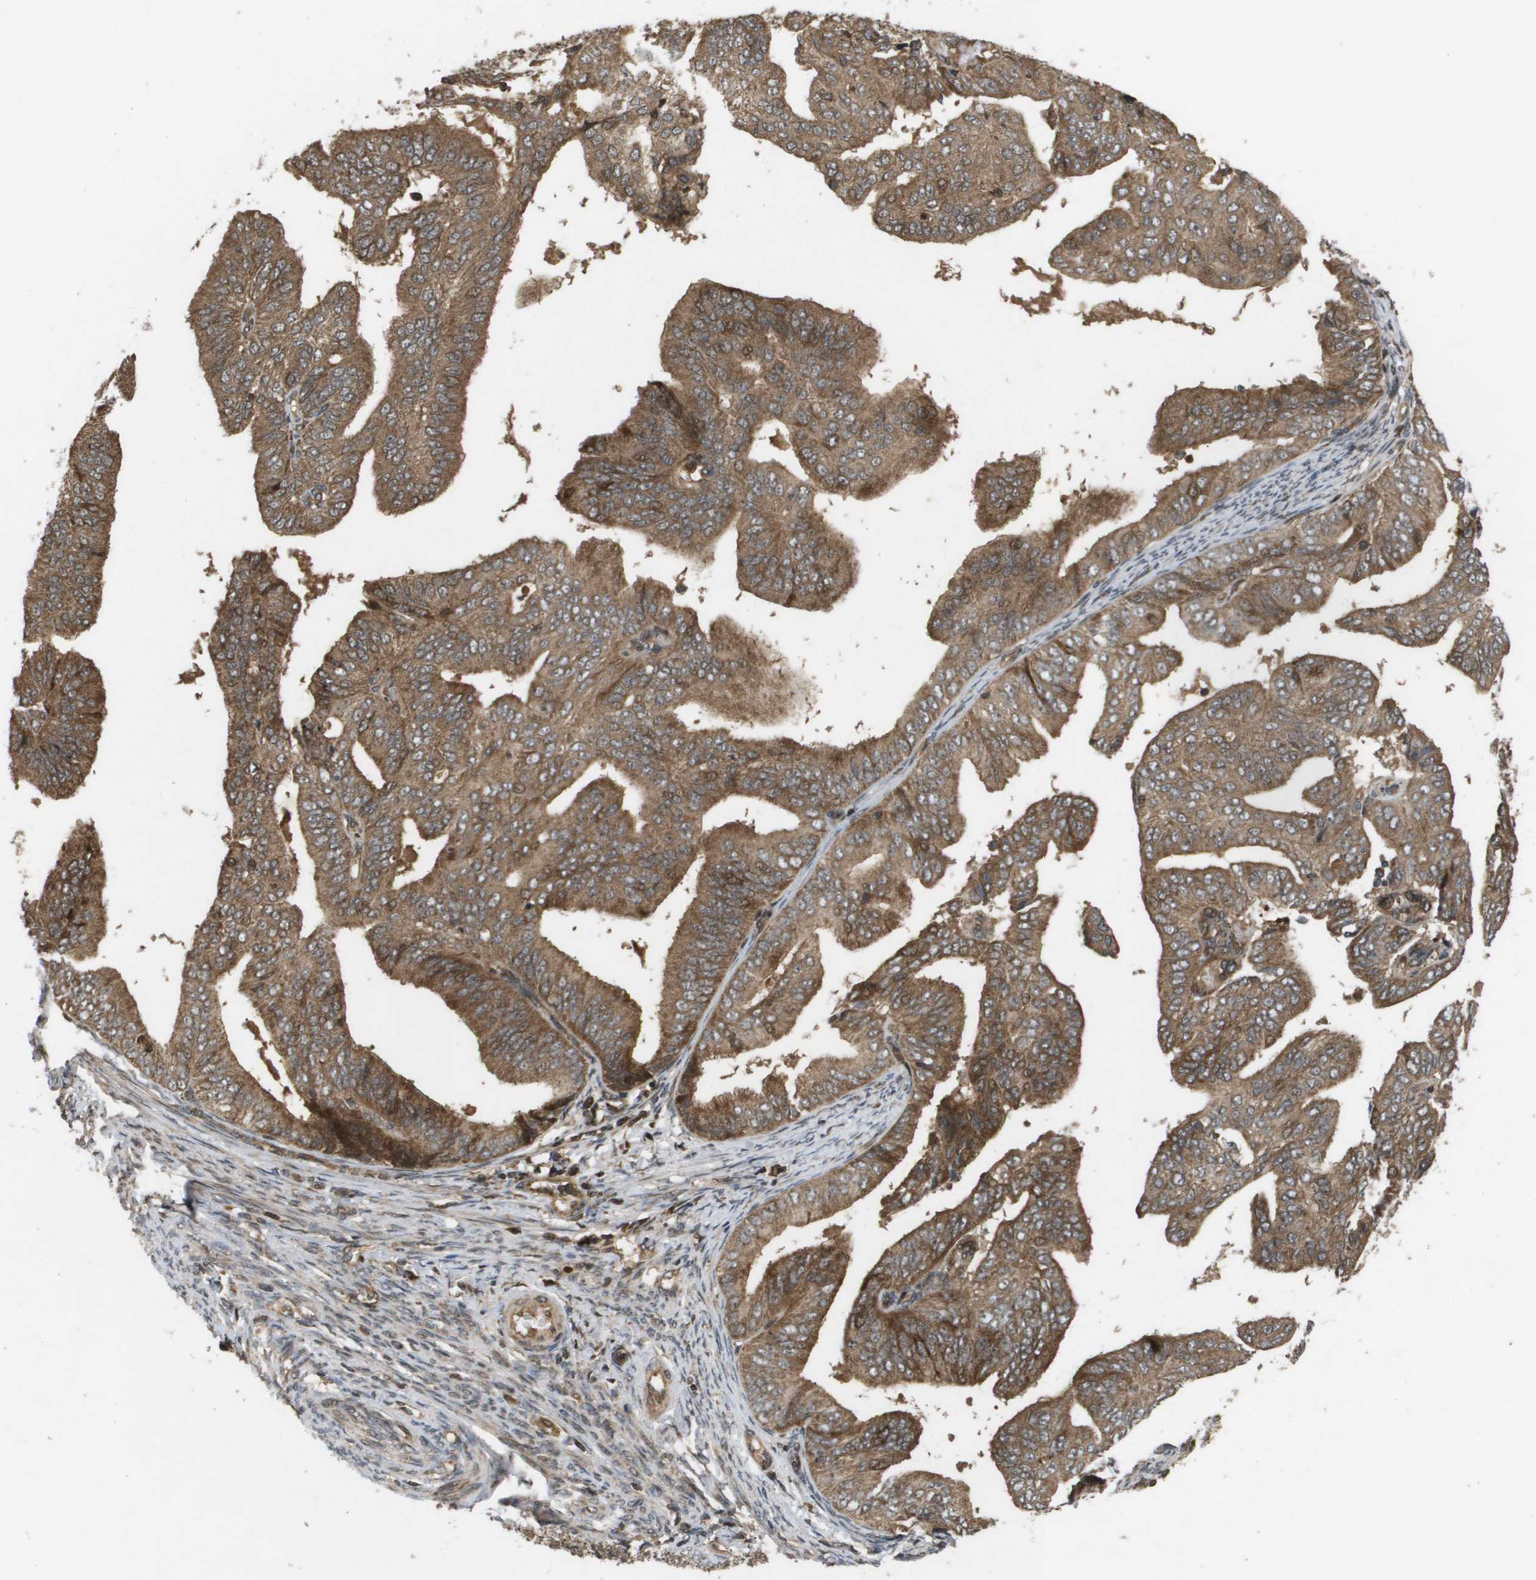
{"staining": {"intensity": "moderate", "quantity": ">75%", "location": "cytoplasmic/membranous"}, "tissue": "endometrial cancer", "cell_type": "Tumor cells", "image_type": "cancer", "snomed": [{"axis": "morphology", "description": "Adenocarcinoma, NOS"}, {"axis": "topography", "description": "Endometrium"}], "caption": "An IHC histopathology image of tumor tissue is shown. Protein staining in brown labels moderate cytoplasmic/membranous positivity in adenocarcinoma (endometrial) within tumor cells.", "gene": "KIF11", "patient": {"sex": "female", "age": 58}}